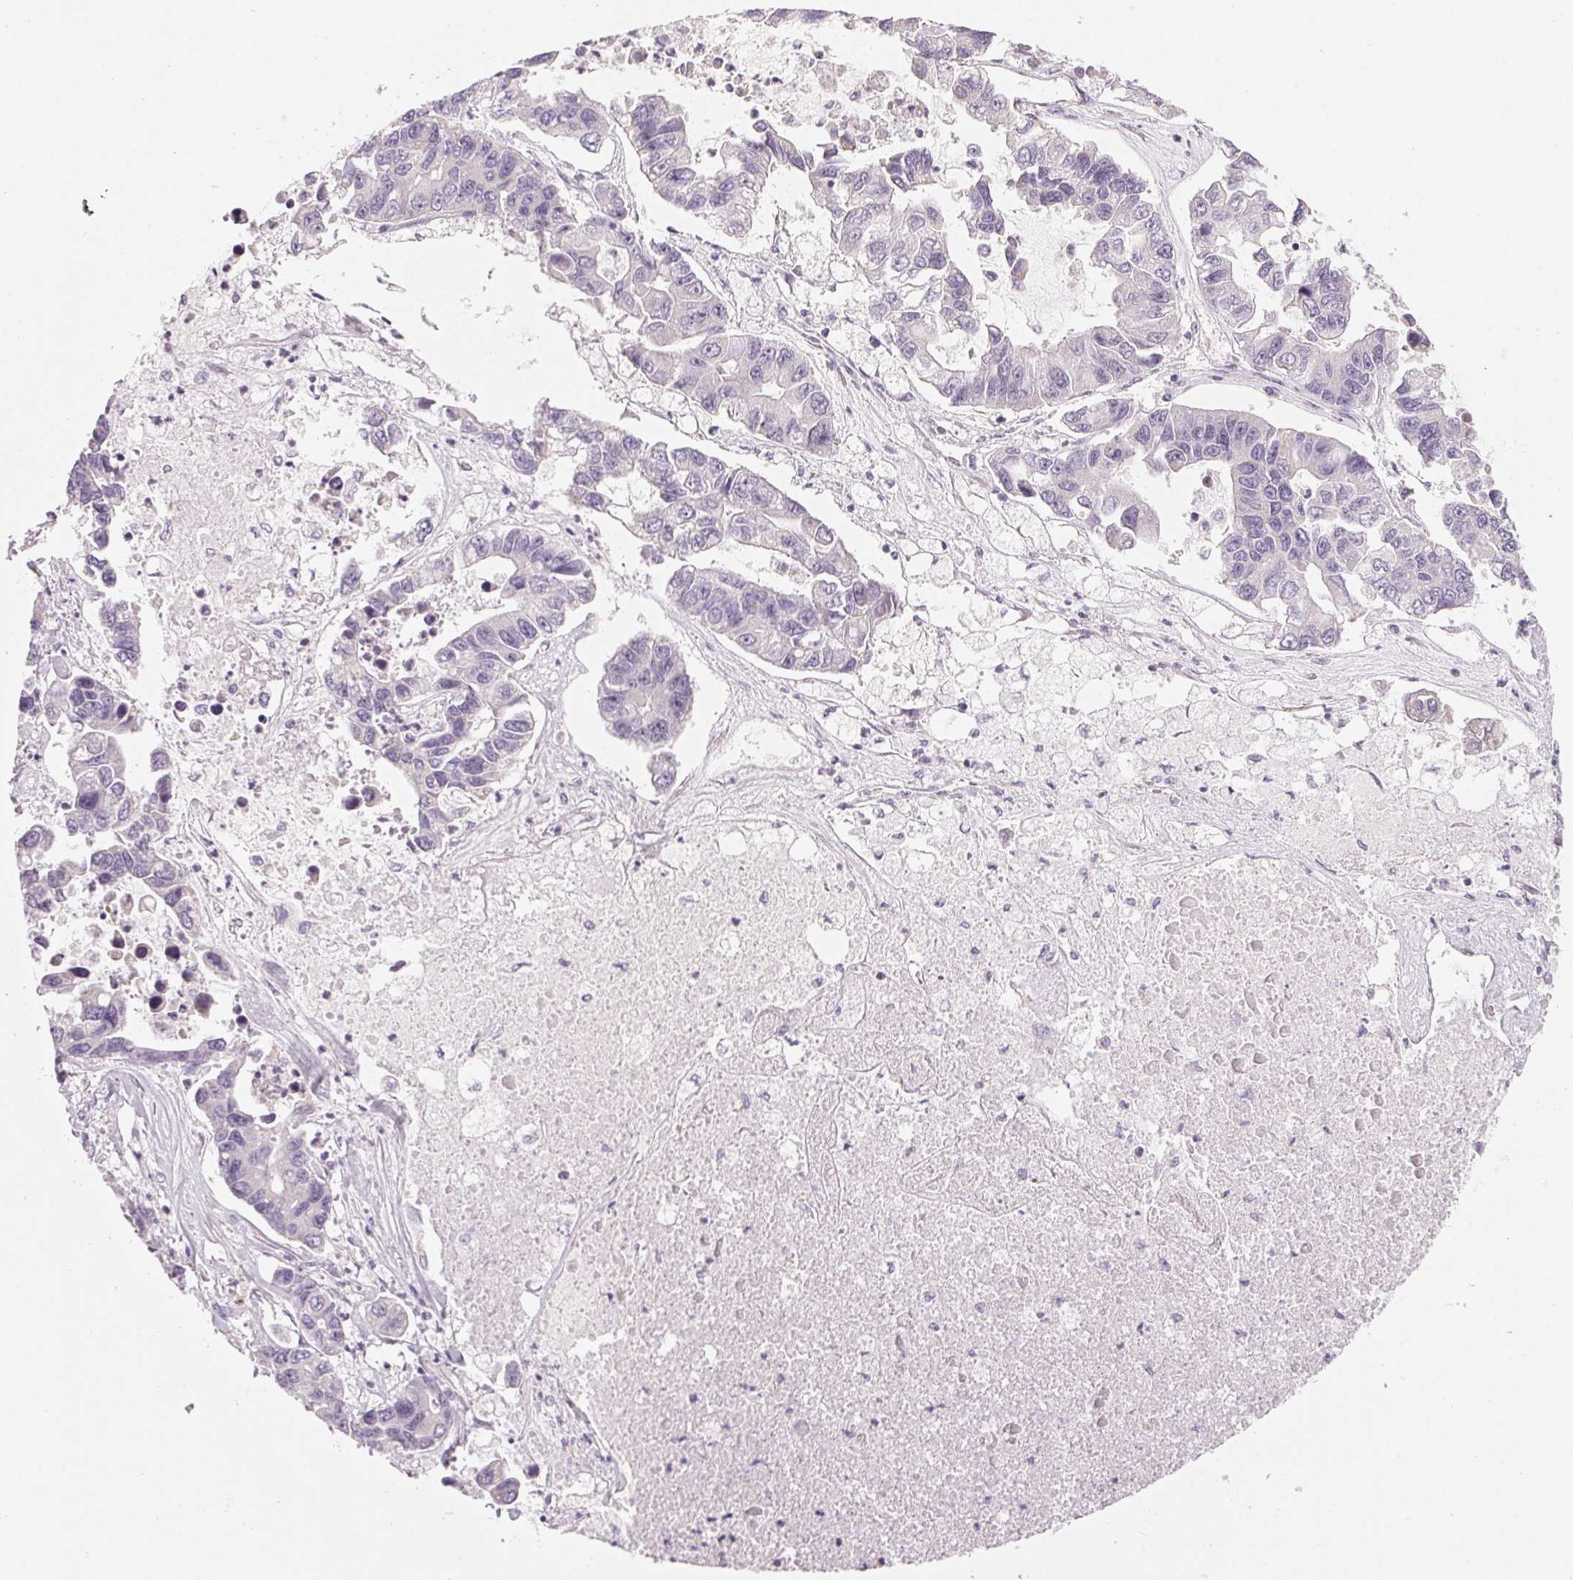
{"staining": {"intensity": "negative", "quantity": "none", "location": "none"}, "tissue": "lung cancer", "cell_type": "Tumor cells", "image_type": "cancer", "snomed": [{"axis": "morphology", "description": "Adenocarcinoma, NOS"}, {"axis": "topography", "description": "Bronchus"}, {"axis": "topography", "description": "Lung"}], "caption": "The histopathology image displays no significant expression in tumor cells of lung cancer (adenocarcinoma).", "gene": "MYBL1", "patient": {"sex": "female", "age": 51}}